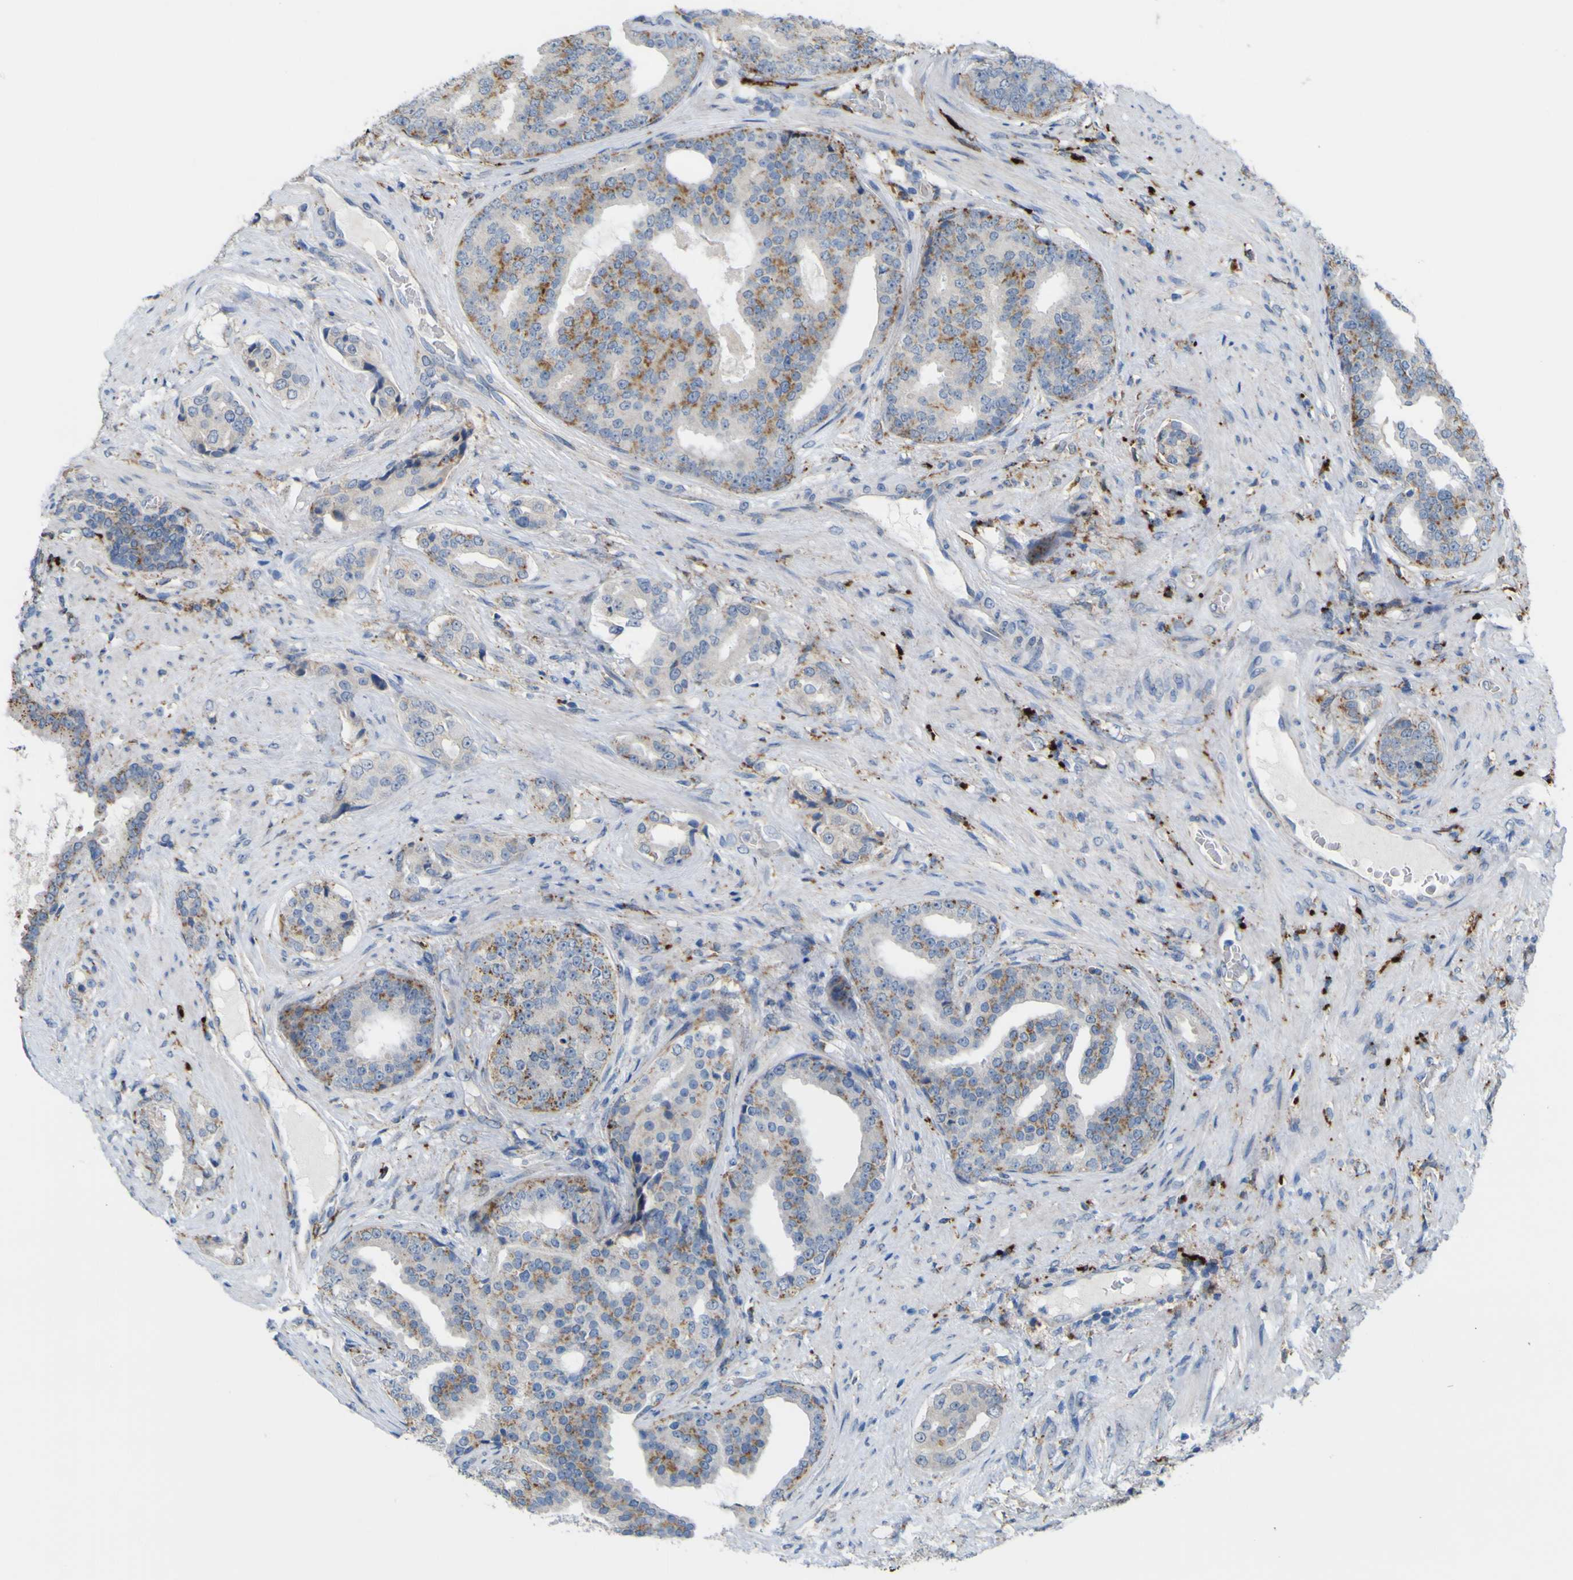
{"staining": {"intensity": "moderate", "quantity": "<25%", "location": "cytoplasmic/membranous"}, "tissue": "prostate cancer", "cell_type": "Tumor cells", "image_type": "cancer", "snomed": [{"axis": "morphology", "description": "Adenocarcinoma, High grade"}, {"axis": "topography", "description": "Prostate"}], "caption": "A low amount of moderate cytoplasmic/membranous staining is identified in approximately <25% of tumor cells in adenocarcinoma (high-grade) (prostate) tissue.", "gene": "PLD3", "patient": {"sex": "male", "age": 71}}